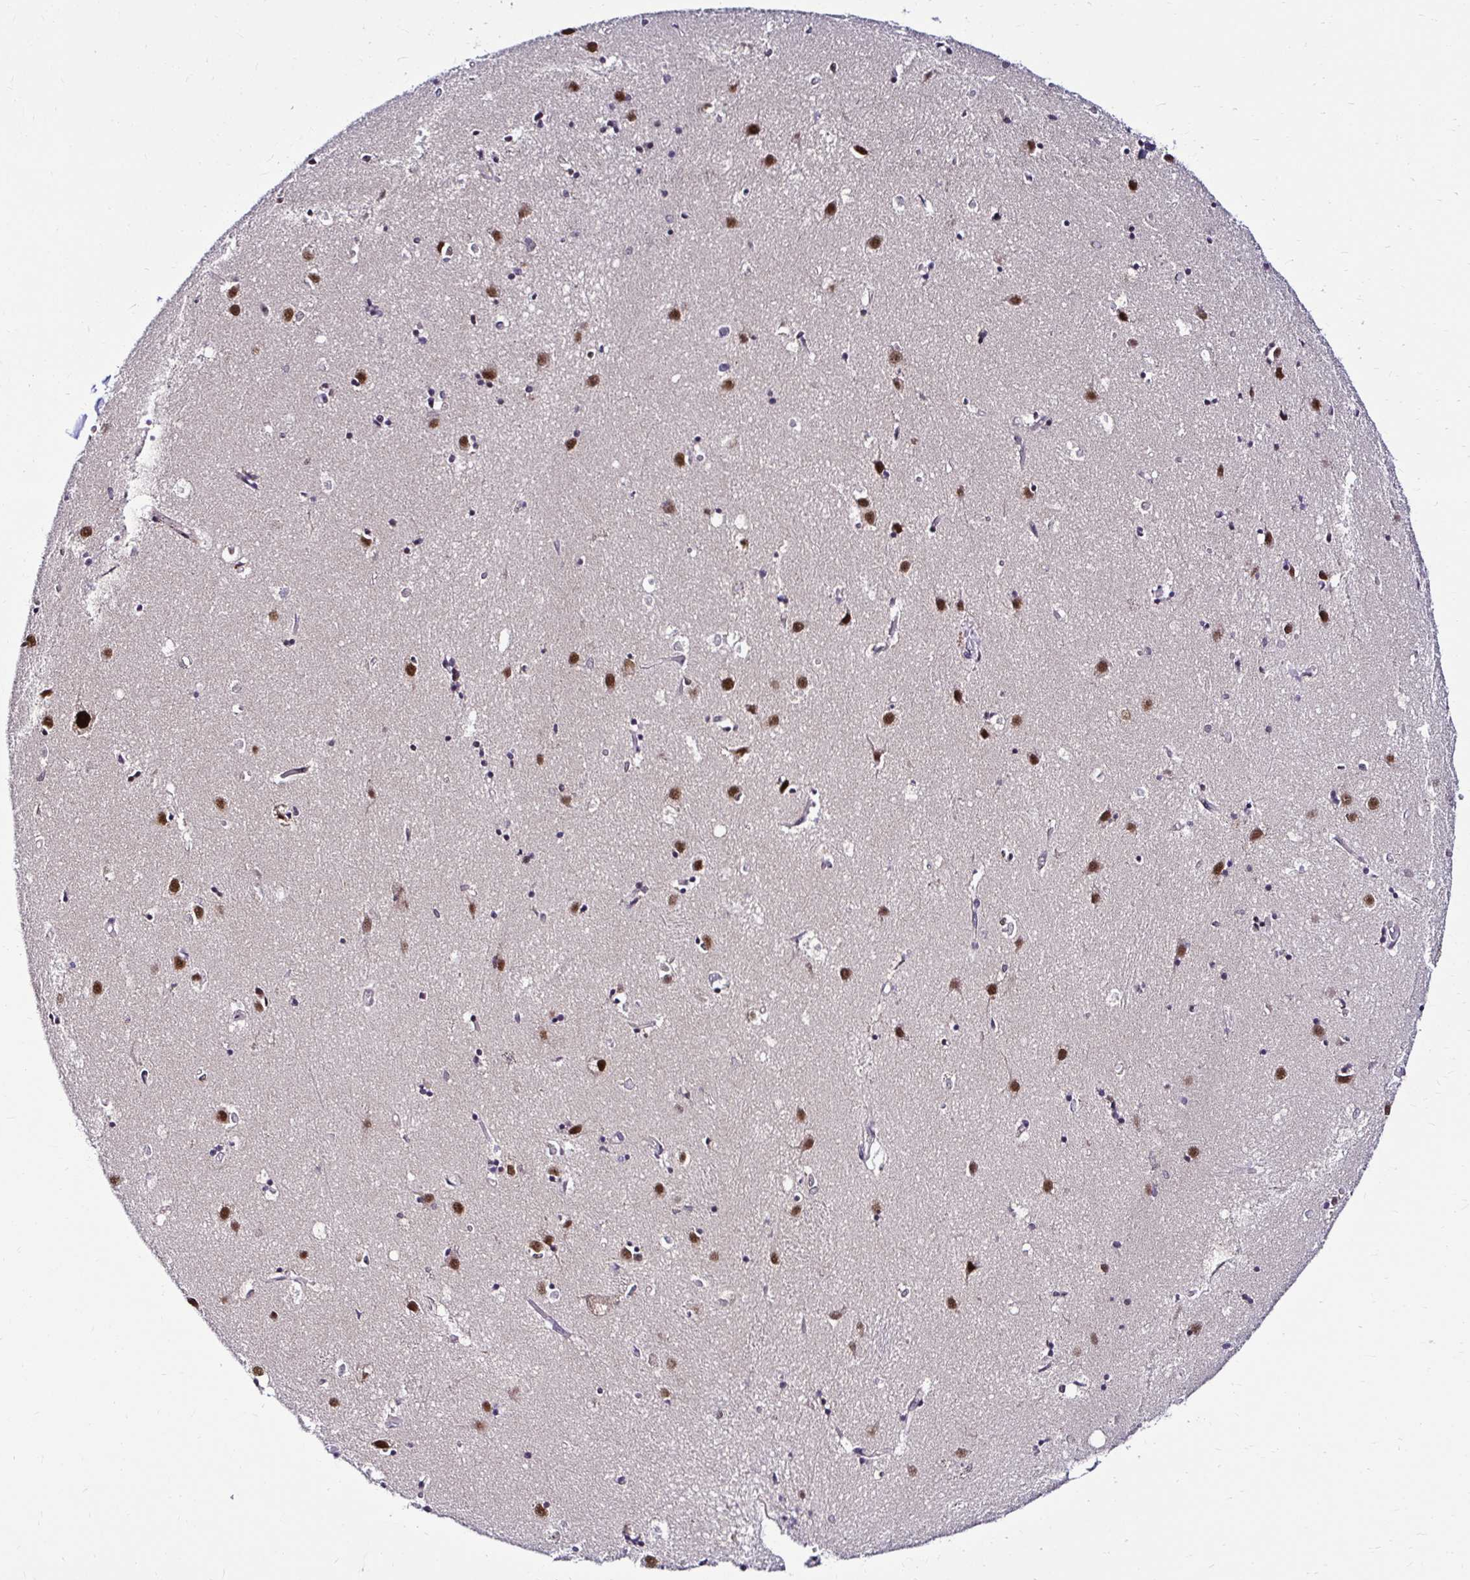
{"staining": {"intensity": "moderate", "quantity": "<25%", "location": "nuclear"}, "tissue": "caudate", "cell_type": "Glial cells", "image_type": "normal", "snomed": [{"axis": "morphology", "description": "Normal tissue, NOS"}, {"axis": "topography", "description": "Lateral ventricle wall"}], "caption": "Protein staining demonstrates moderate nuclear positivity in about <25% of glial cells in benign caudate.", "gene": "PSMD3", "patient": {"sex": "male", "age": 54}}